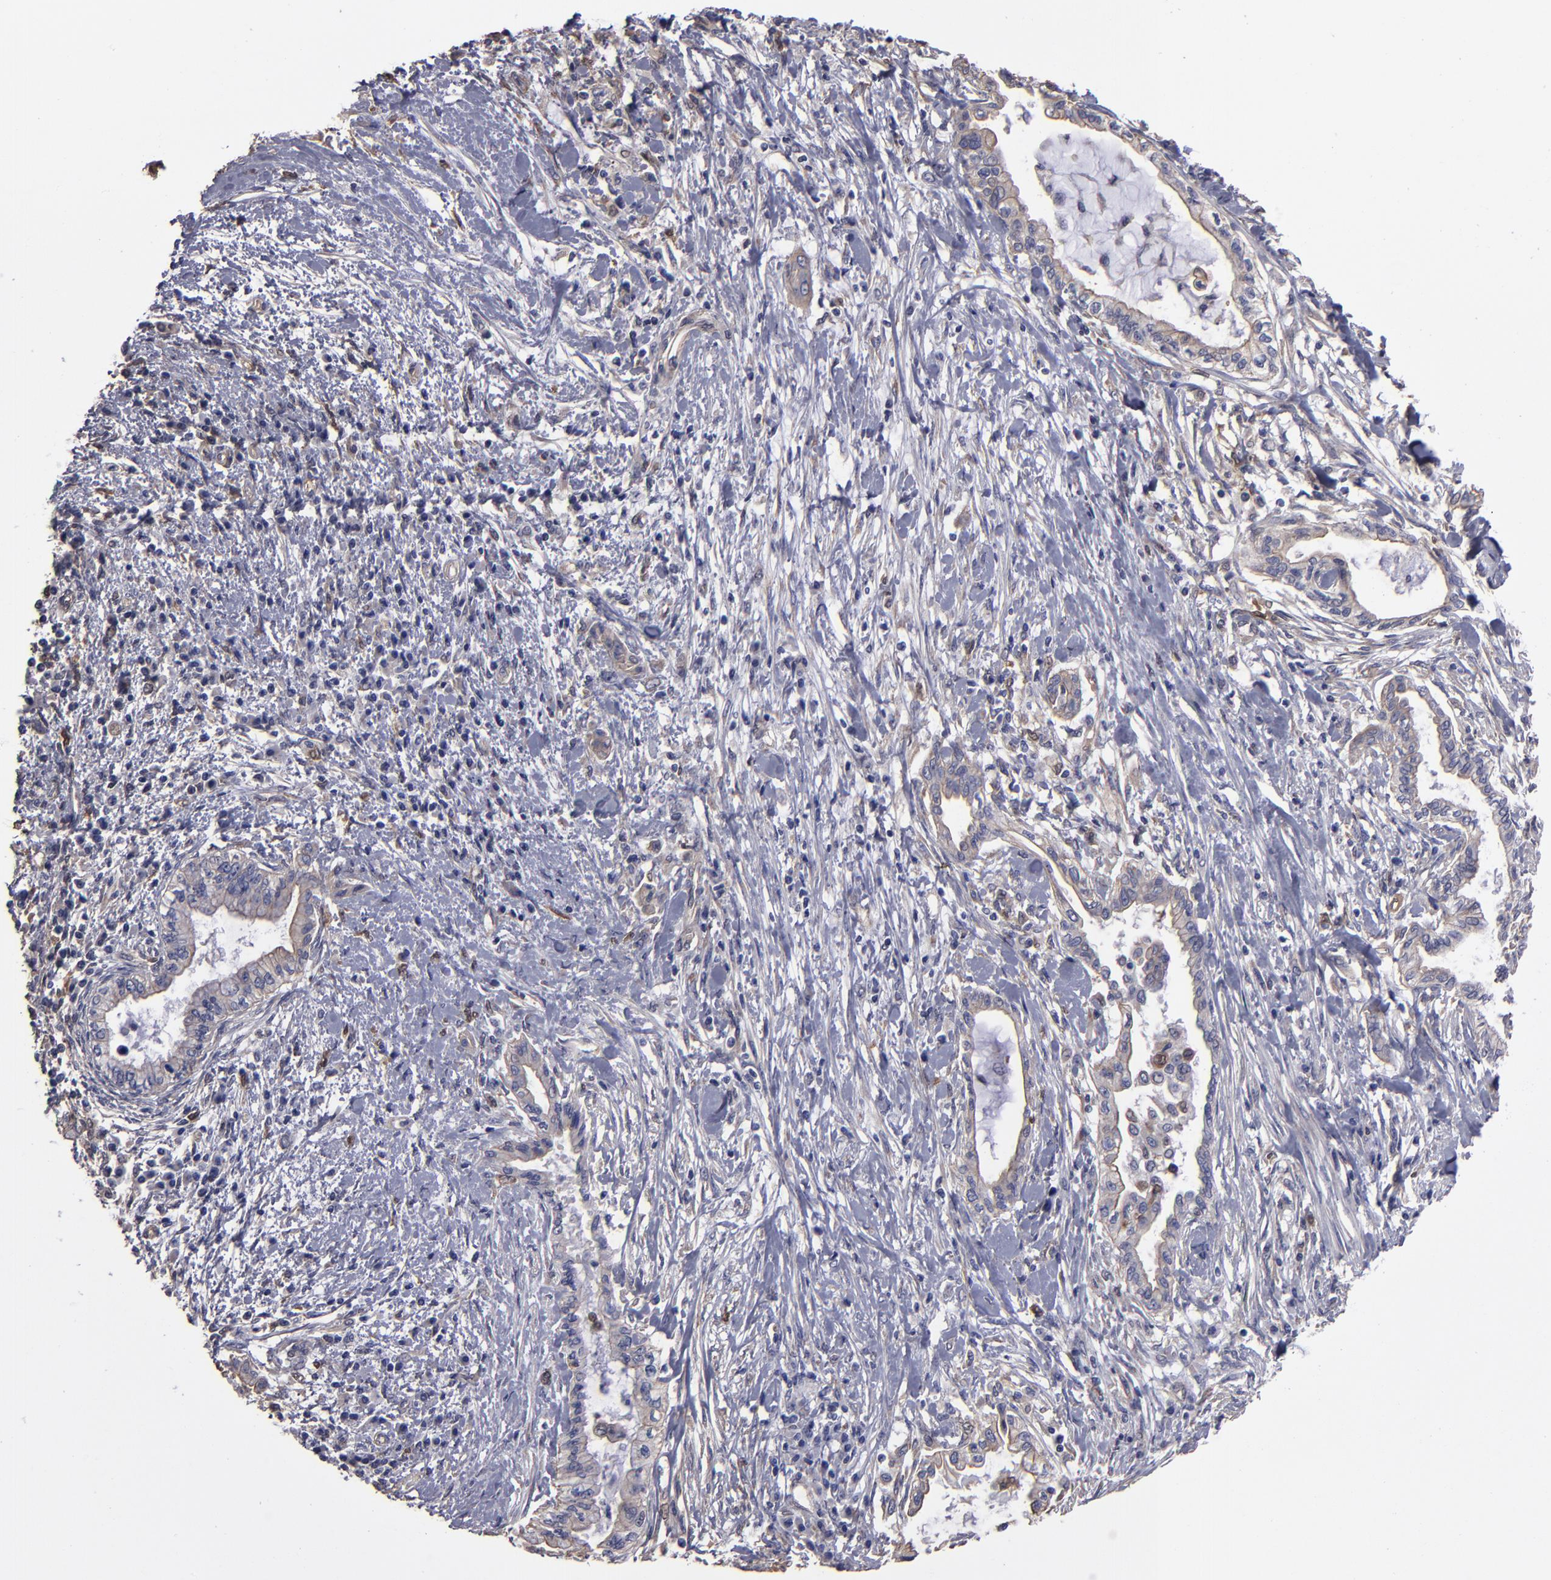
{"staining": {"intensity": "weak", "quantity": ">75%", "location": "cytoplasmic/membranous"}, "tissue": "pancreatic cancer", "cell_type": "Tumor cells", "image_type": "cancer", "snomed": [{"axis": "morphology", "description": "Adenocarcinoma, NOS"}, {"axis": "topography", "description": "Pancreas"}], "caption": "There is low levels of weak cytoplasmic/membranous expression in tumor cells of pancreatic adenocarcinoma, as demonstrated by immunohistochemical staining (brown color).", "gene": "NDRG2", "patient": {"sex": "female", "age": 64}}